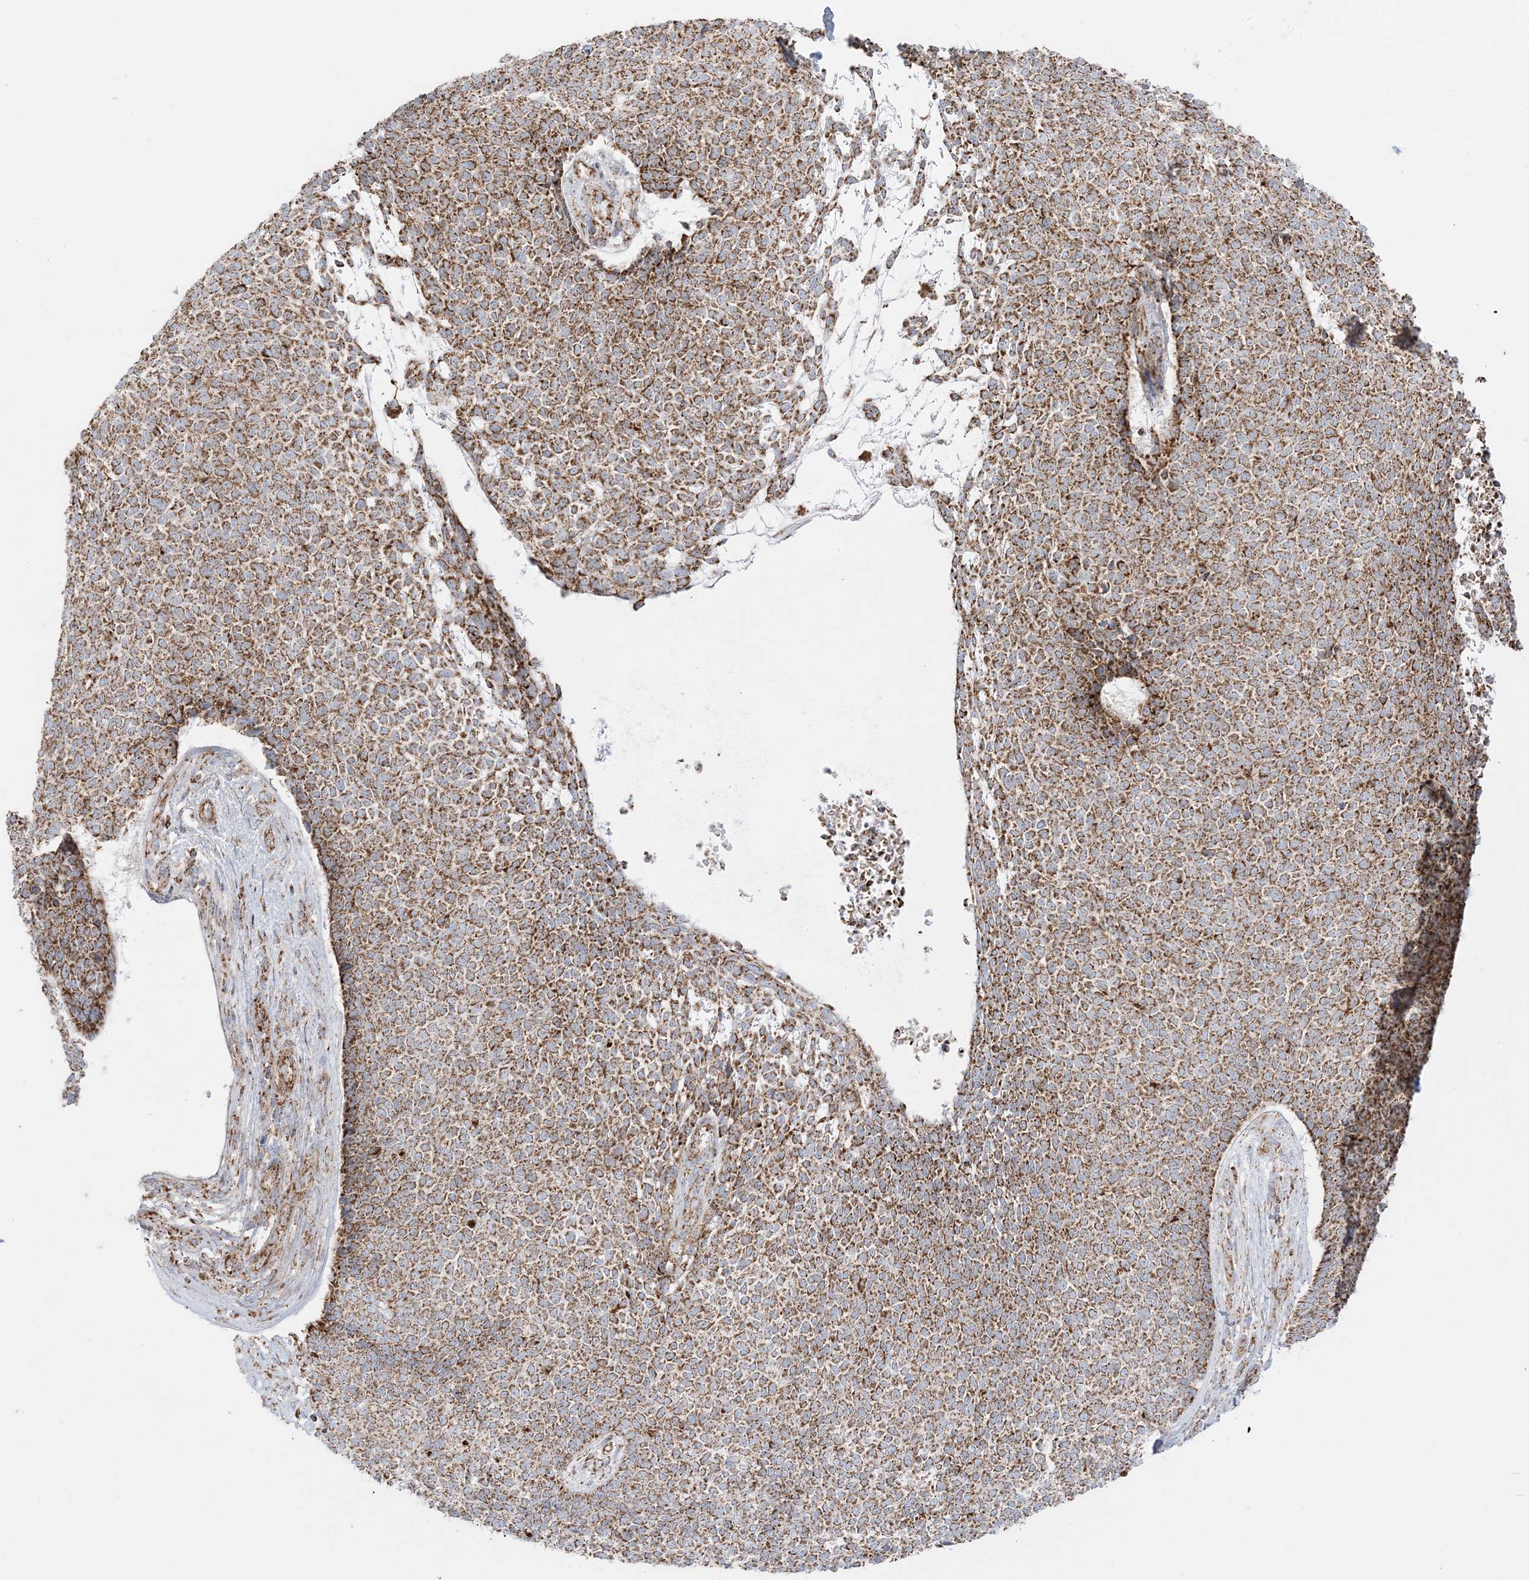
{"staining": {"intensity": "moderate", "quantity": ">75%", "location": "cytoplasmic/membranous"}, "tissue": "skin cancer", "cell_type": "Tumor cells", "image_type": "cancer", "snomed": [{"axis": "morphology", "description": "Basal cell carcinoma"}, {"axis": "topography", "description": "Skin"}], "caption": "Tumor cells exhibit moderate cytoplasmic/membranous expression in about >75% of cells in basal cell carcinoma (skin).", "gene": "MRPS36", "patient": {"sex": "female", "age": 84}}